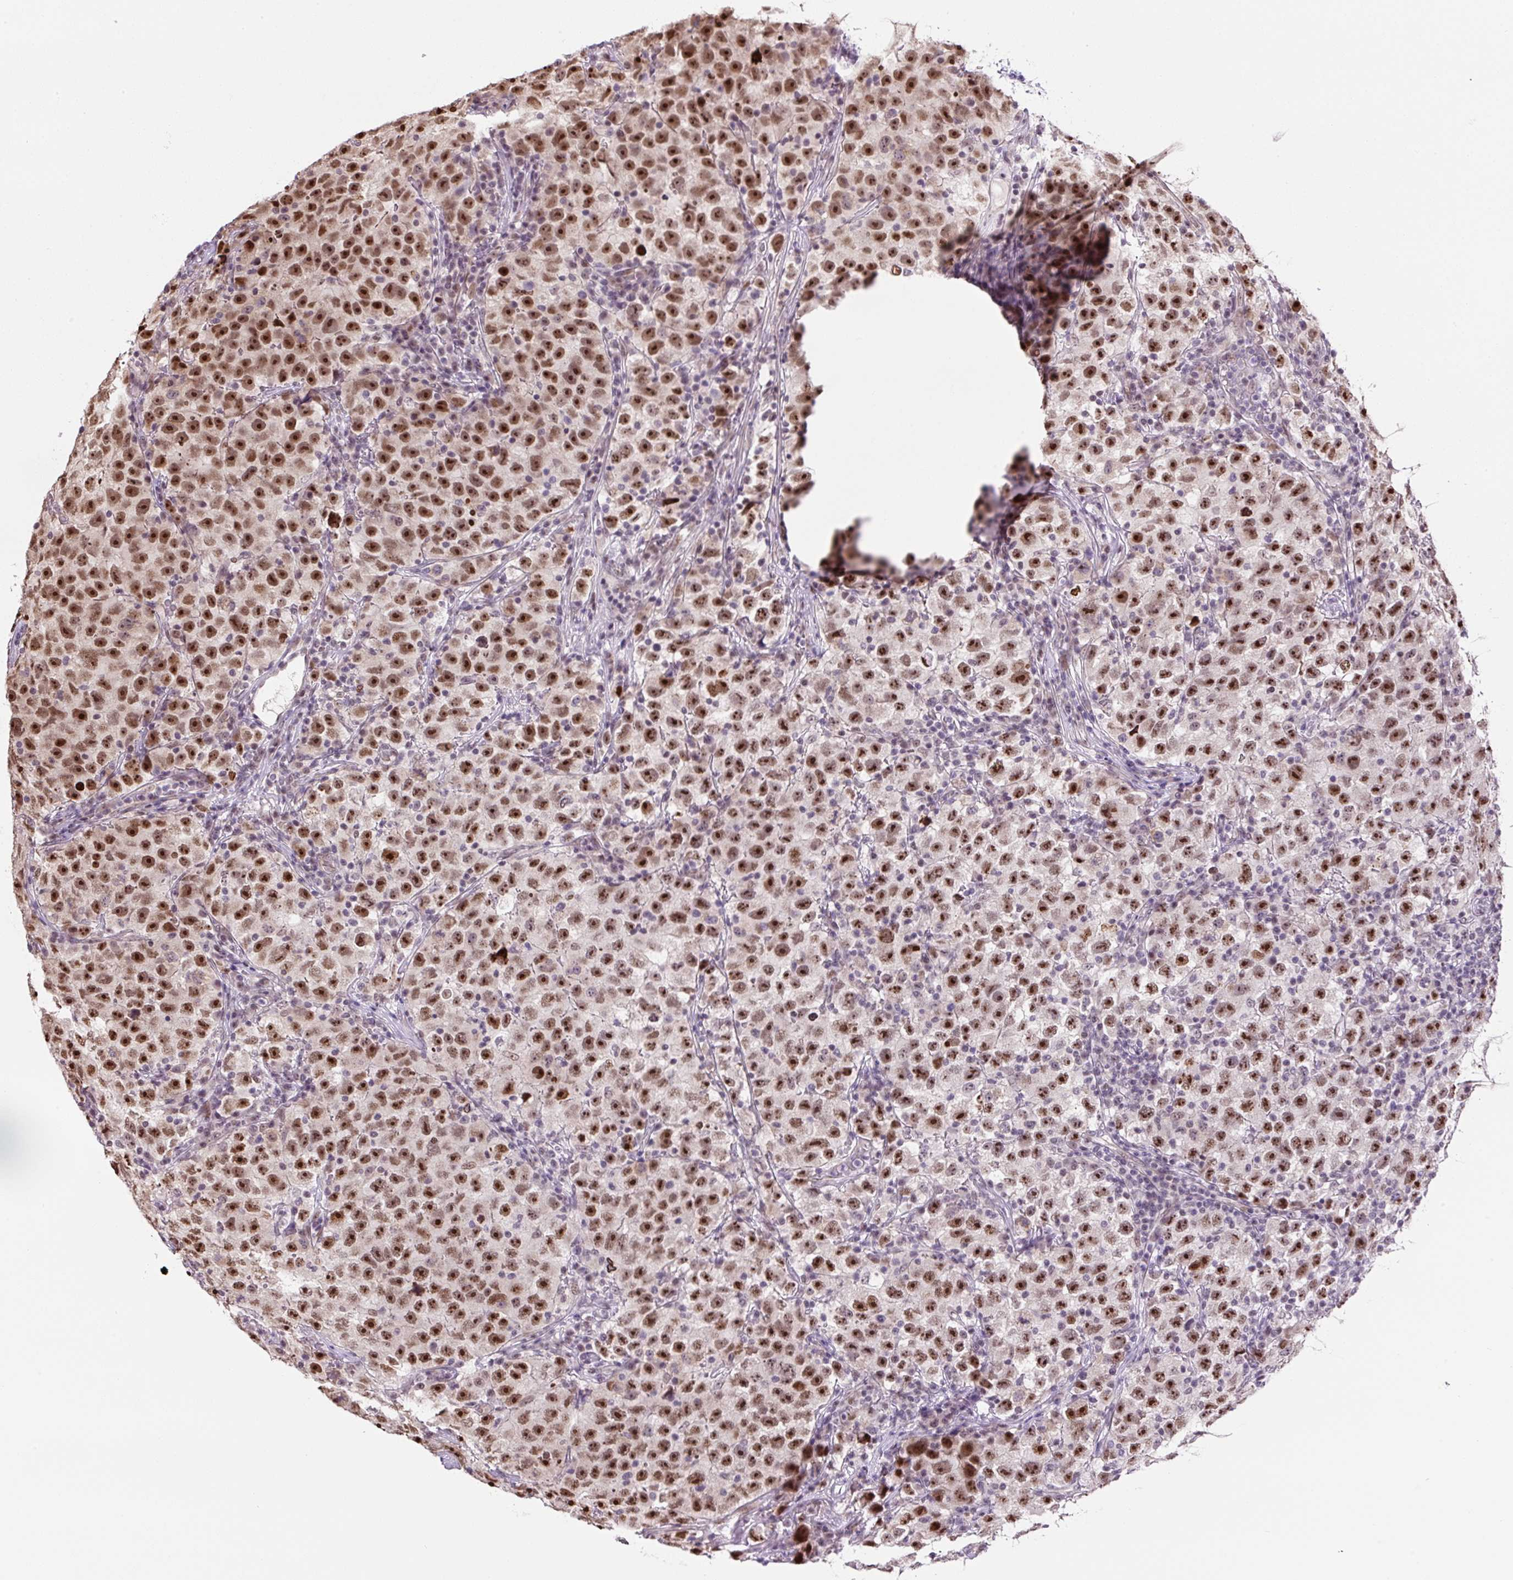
{"staining": {"intensity": "strong", "quantity": ">75%", "location": "nuclear"}, "tissue": "testis cancer", "cell_type": "Tumor cells", "image_type": "cancer", "snomed": [{"axis": "morphology", "description": "Seminoma, NOS"}, {"axis": "topography", "description": "Testis"}], "caption": "Protein positivity by immunohistochemistry demonstrates strong nuclear expression in approximately >75% of tumor cells in testis seminoma. (DAB = brown stain, brightfield microscopy at high magnification).", "gene": "TAF1A", "patient": {"sex": "male", "age": 22}}